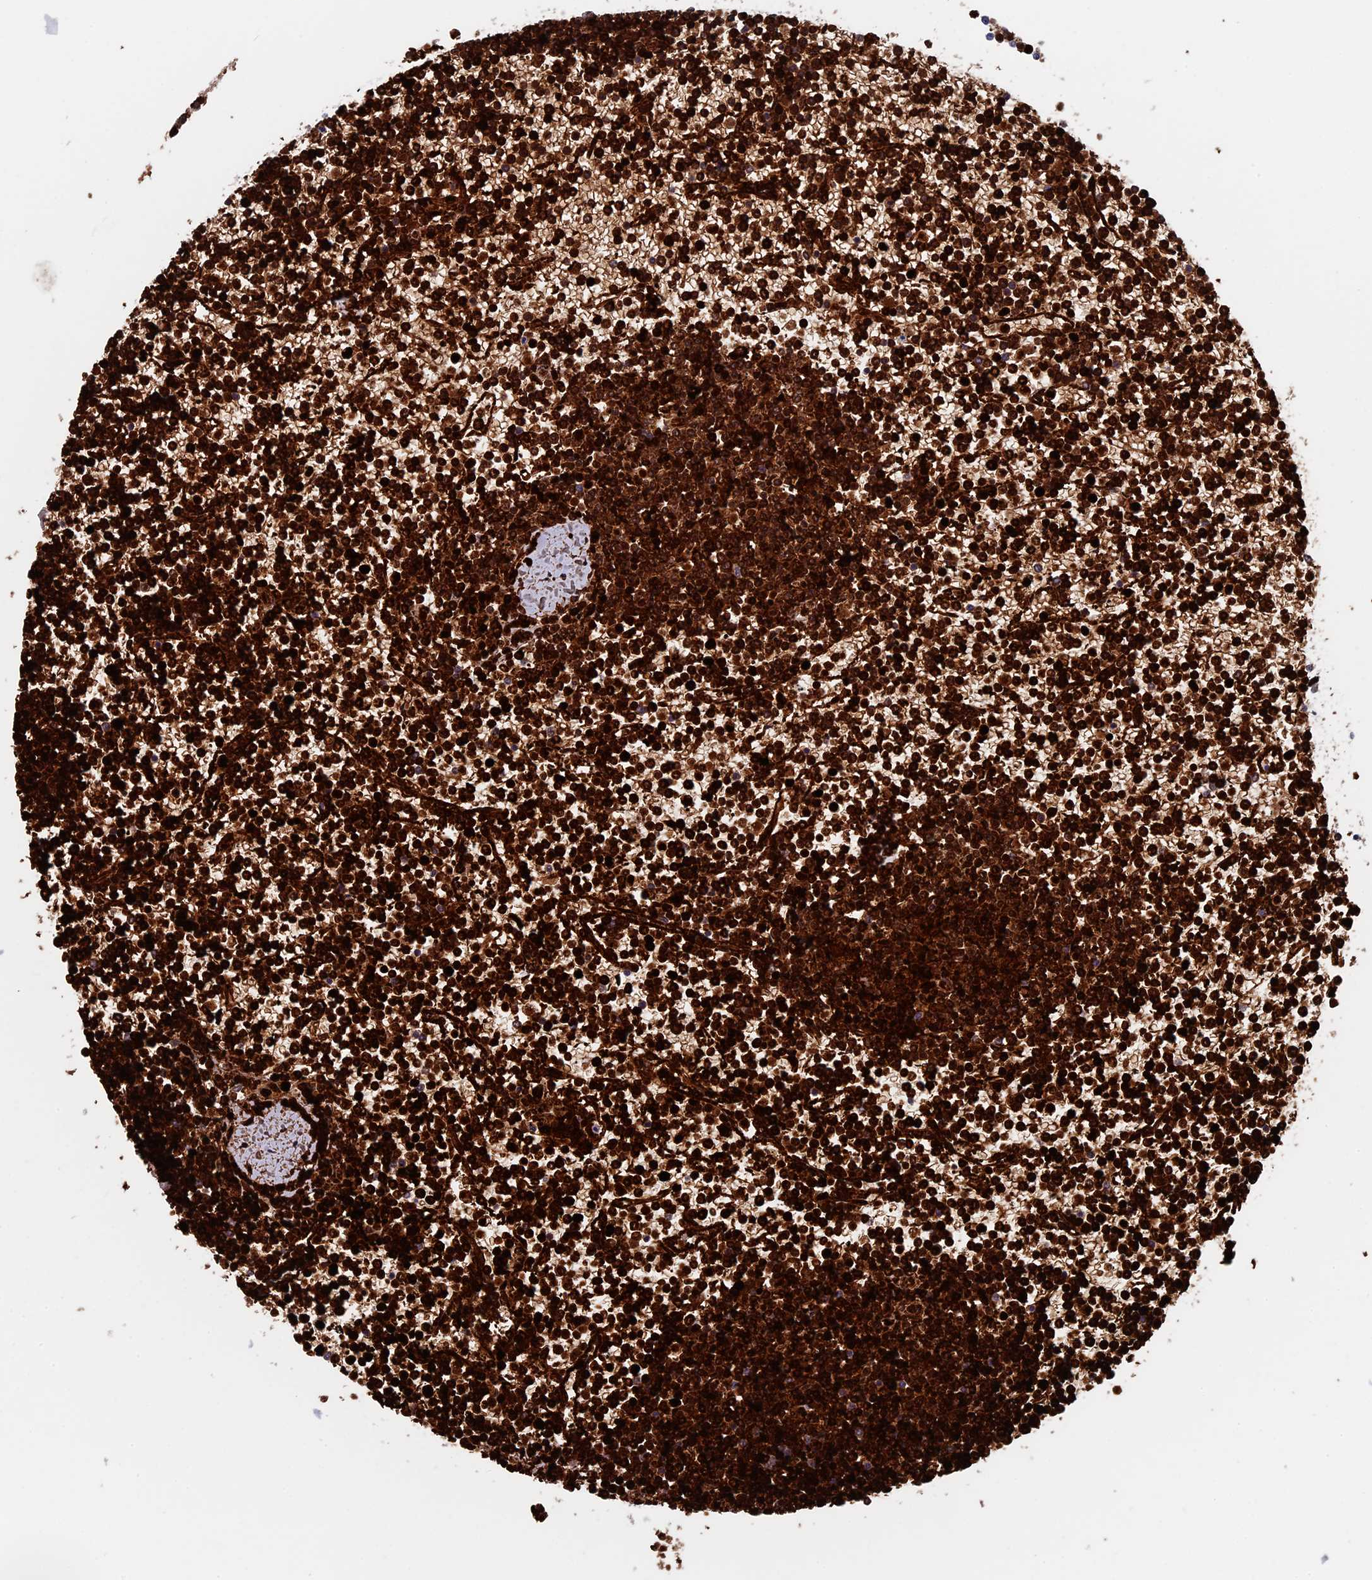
{"staining": {"intensity": "strong", "quantity": ">75%", "location": "nuclear"}, "tissue": "lymphoma", "cell_type": "Tumor cells", "image_type": "cancer", "snomed": [{"axis": "morphology", "description": "Malignant lymphoma, non-Hodgkin's type, Low grade"}, {"axis": "topography", "description": "Spleen"}], "caption": "Immunohistochemical staining of human malignant lymphoma, non-Hodgkin's type (low-grade) demonstrates high levels of strong nuclear protein staining in approximately >75% of tumor cells.", "gene": "EXOSC9", "patient": {"sex": "female", "age": 19}}